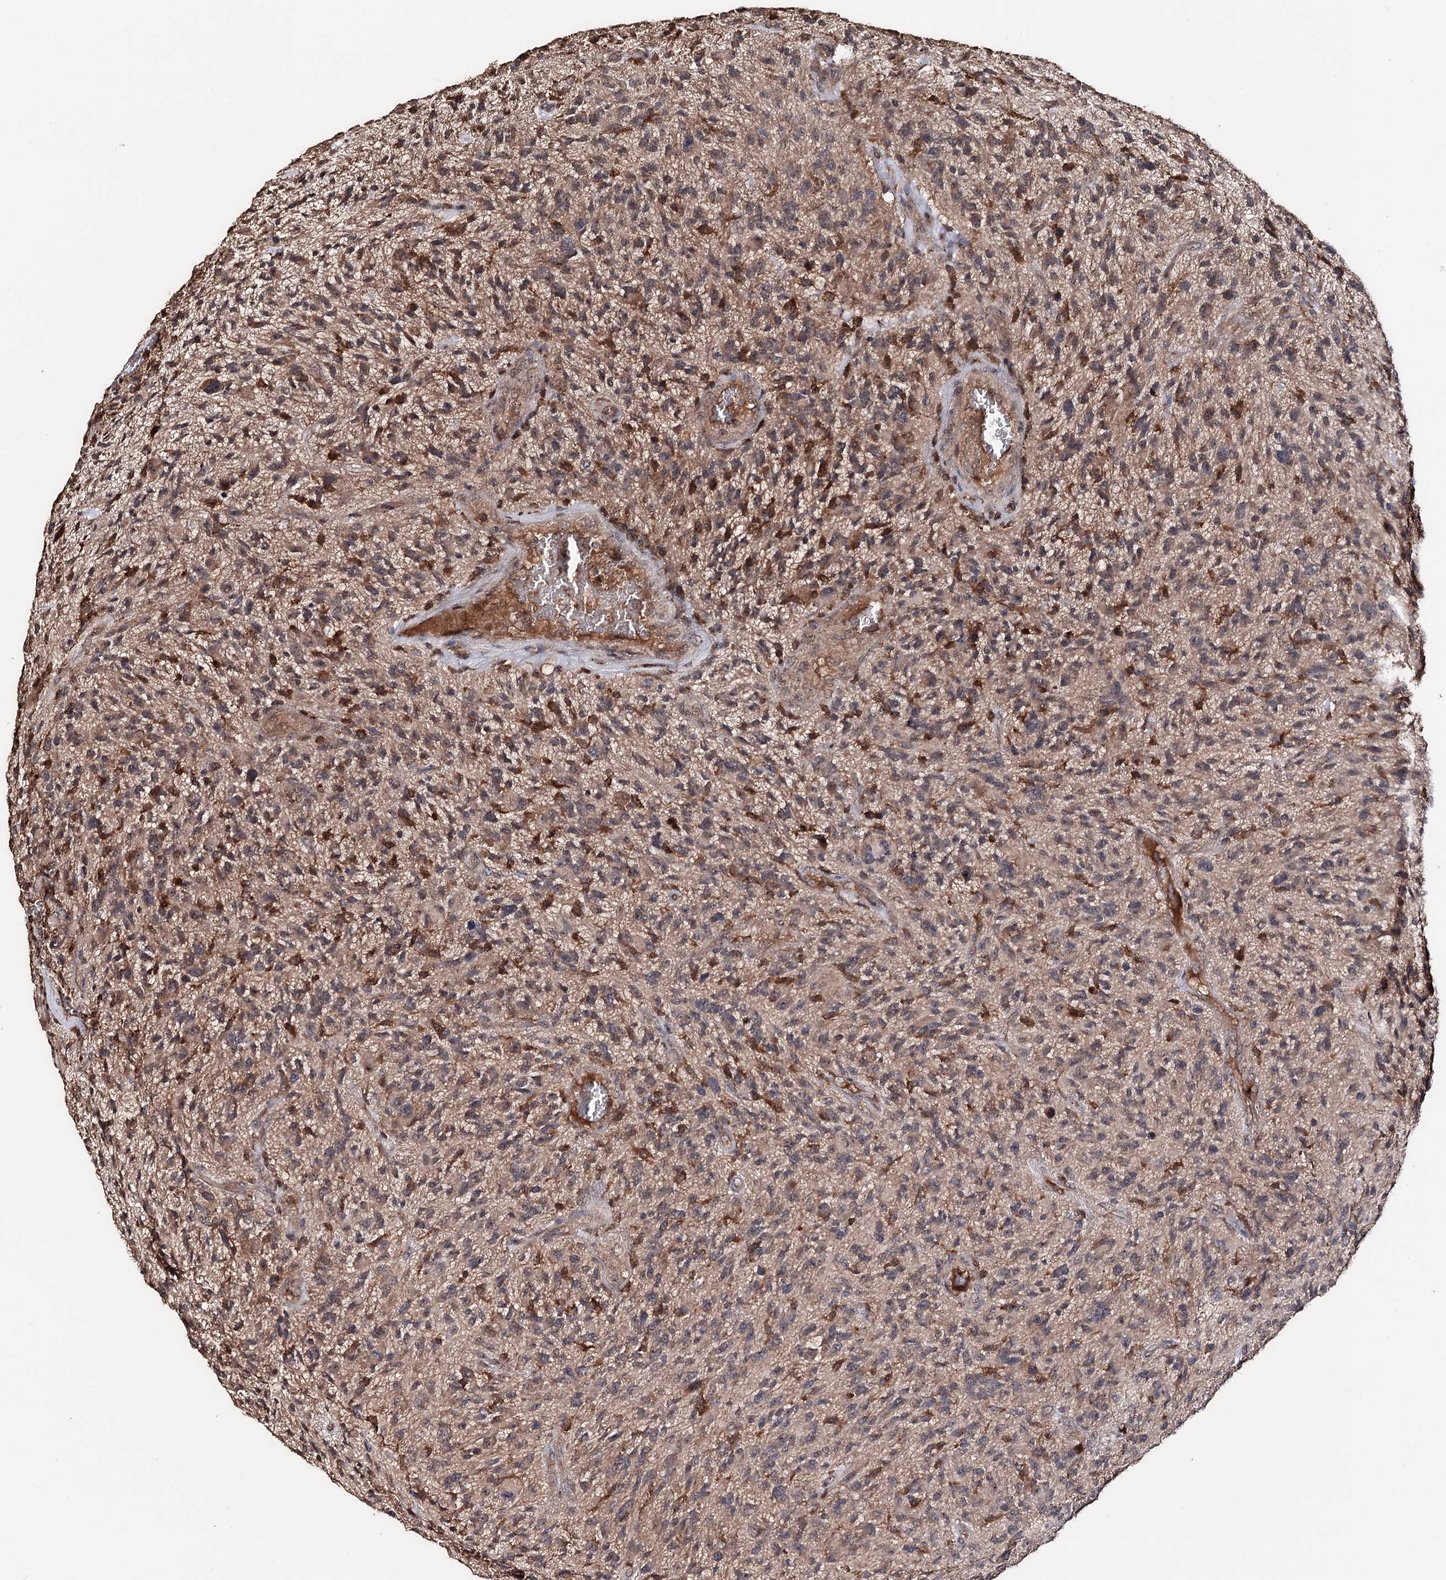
{"staining": {"intensity": "moderate", "quantity": "25%-75%", "location": "cytoplasmic/membranous"}, "tissue": "glioma", "cell_type": "Tumor cells", "image_type": "cancer", "snomed": [{"axis": "morphology", "description": "Glioma, malignant, High grade"}, {"axis": "topography", "description": "Brain"}], "caption": "Immunohistochemistry (IHC) photomicrograph of neoplastic tissue: human glioma stained using immunohistochemistry exhibits medium levels of moderate protein expression localized specifically in the cytoplasmic/membranous of tumor cells, appearing as a cytoplasmic/membranous brown color.", "gene": "FAM53B", "patient": {"sex": "male", "age": 47}}